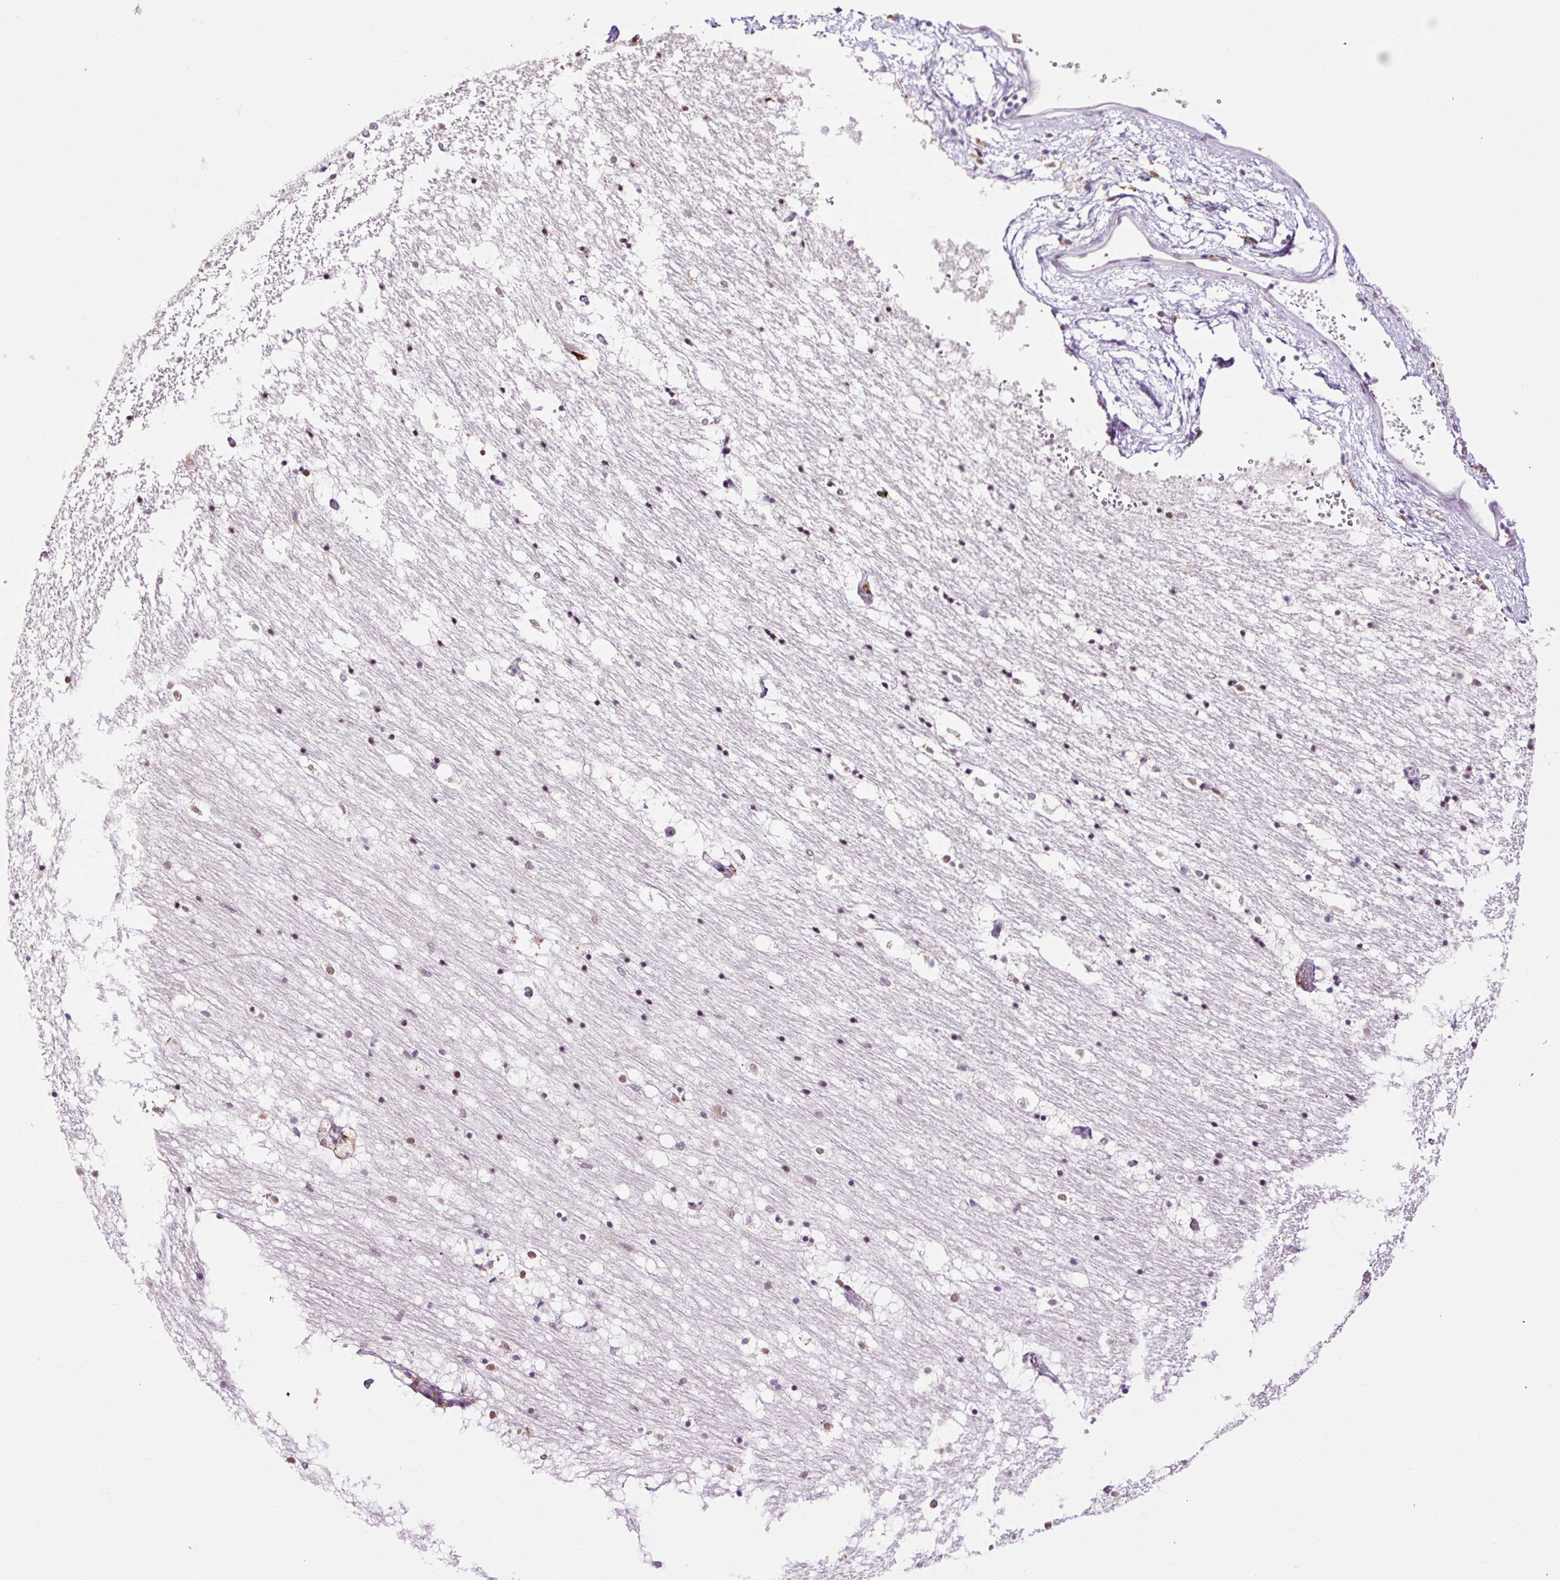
{"staining": {"intensity": "weak", "quantity": "25%-75%", "location": "nuclear"}, "tissue": "caudate", "cell_type": "Glial cells", "image_type": "normal", "snomed": [{"axis": "morphology", "description": "Normal tissue, NOS"}, {"axis": "topography", "description": "Lateral ventricle wall"}], "caption": "This histopathology image shows benign caudate stained with immunohistochemistry (IHC) to label a protein in brown. The nuclear of glial cells show weak positivity for the protein. Nuclei are counter-stained blue.", "gene": "LY86", "patient": {"sex": "male", "age": 37}}